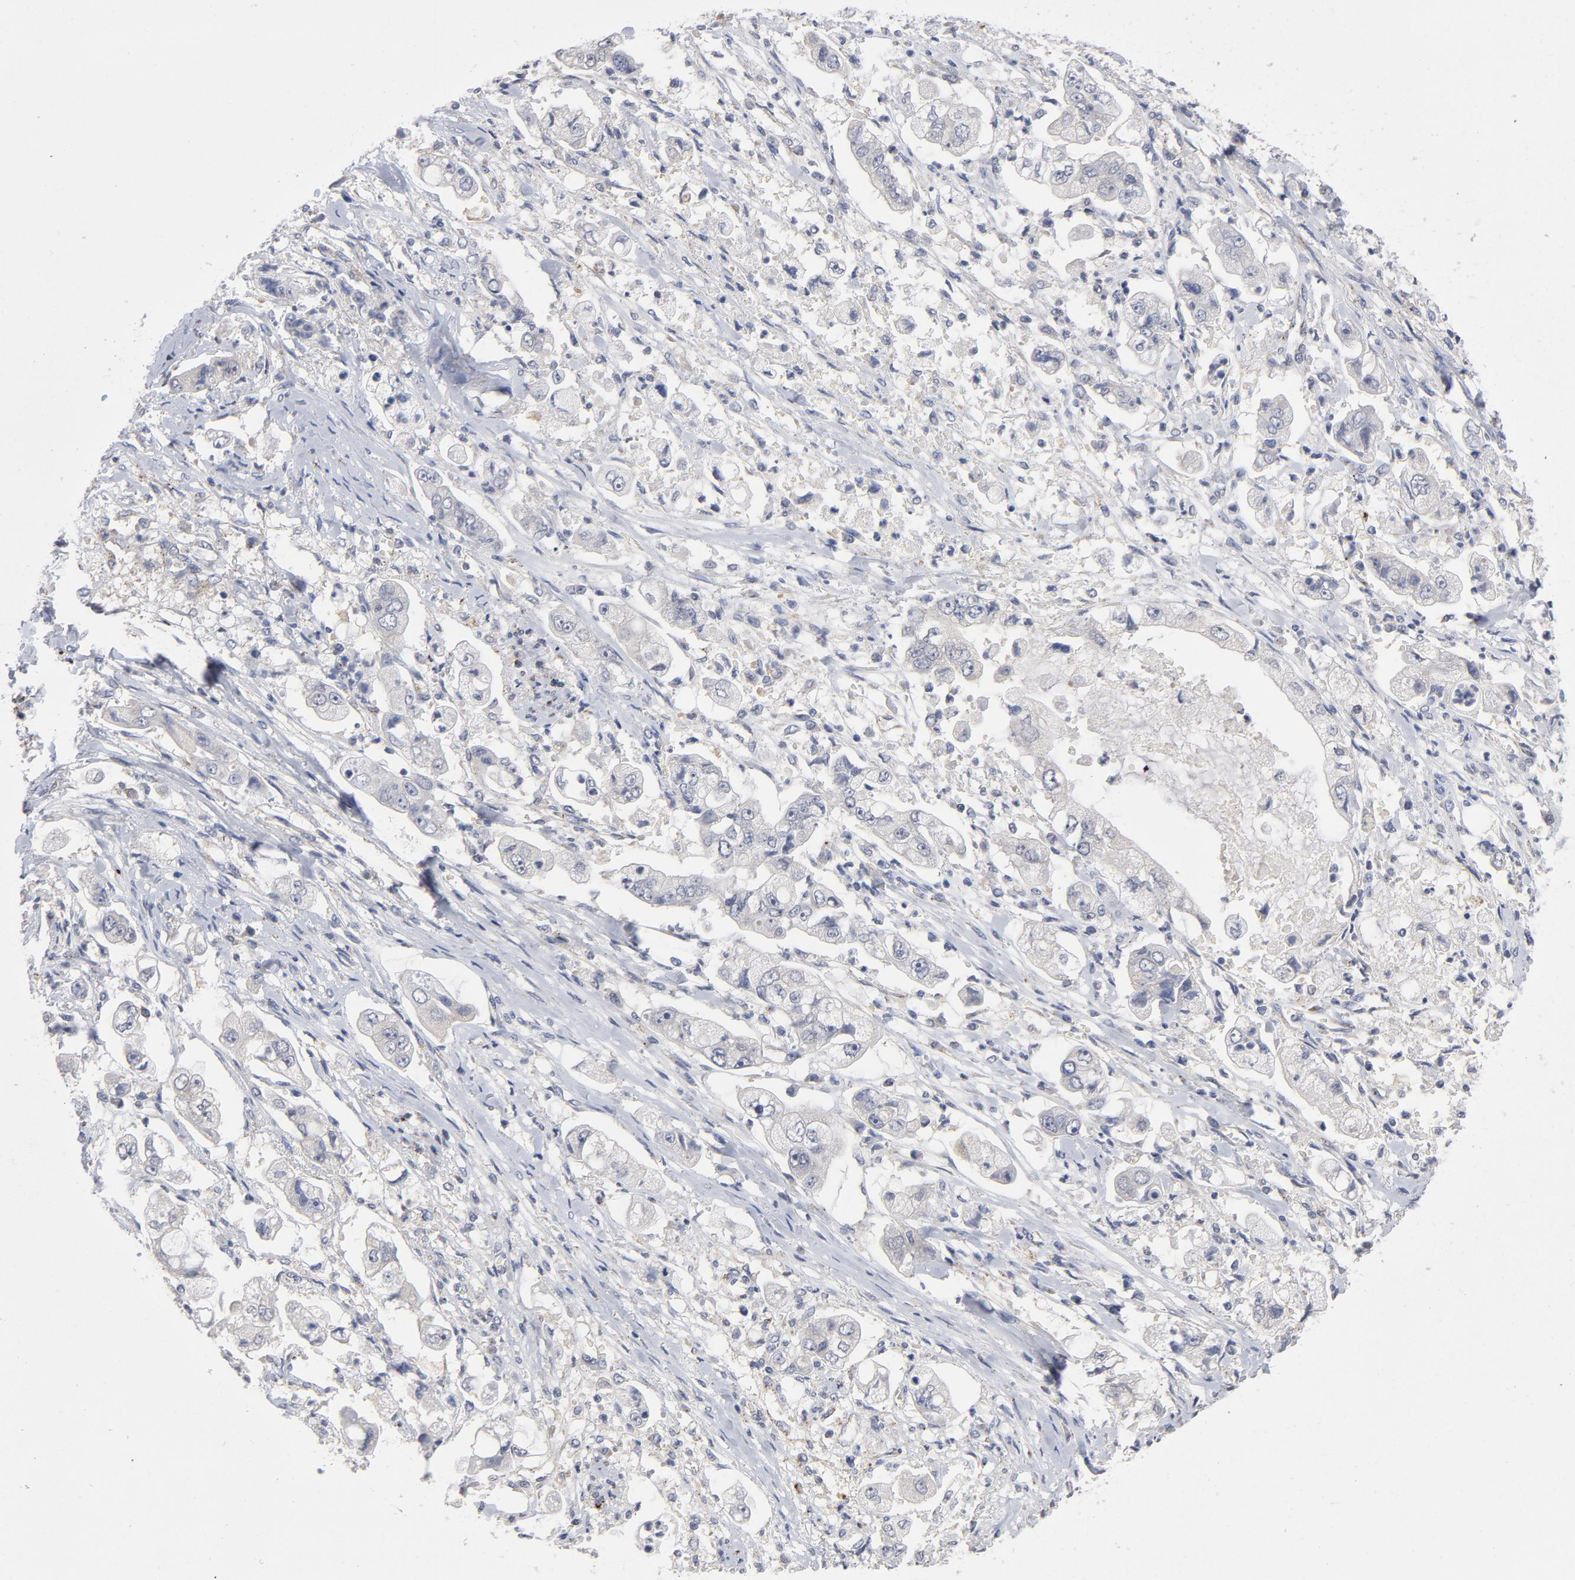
{"staining": {"intensity": "negative", "quantity": "none", "location": "none"}, "tissue": "stomach cancer", "cell_type": "Tumor cells", "image_type": "cancer", "snomed": [{"axis": "morphology", "description": "Adenocarcinoma, NOS"}, {"axis": "topography", "description": "Stomach"}], "caption": "Immunohistochemistry (IHC) histopathology image of stomach adenocarcinoma stained for a protein (brown), which reveals no staining in tumor cells.", "gene": "AKT2", "patient": {"sex": "male", "age": 62}}